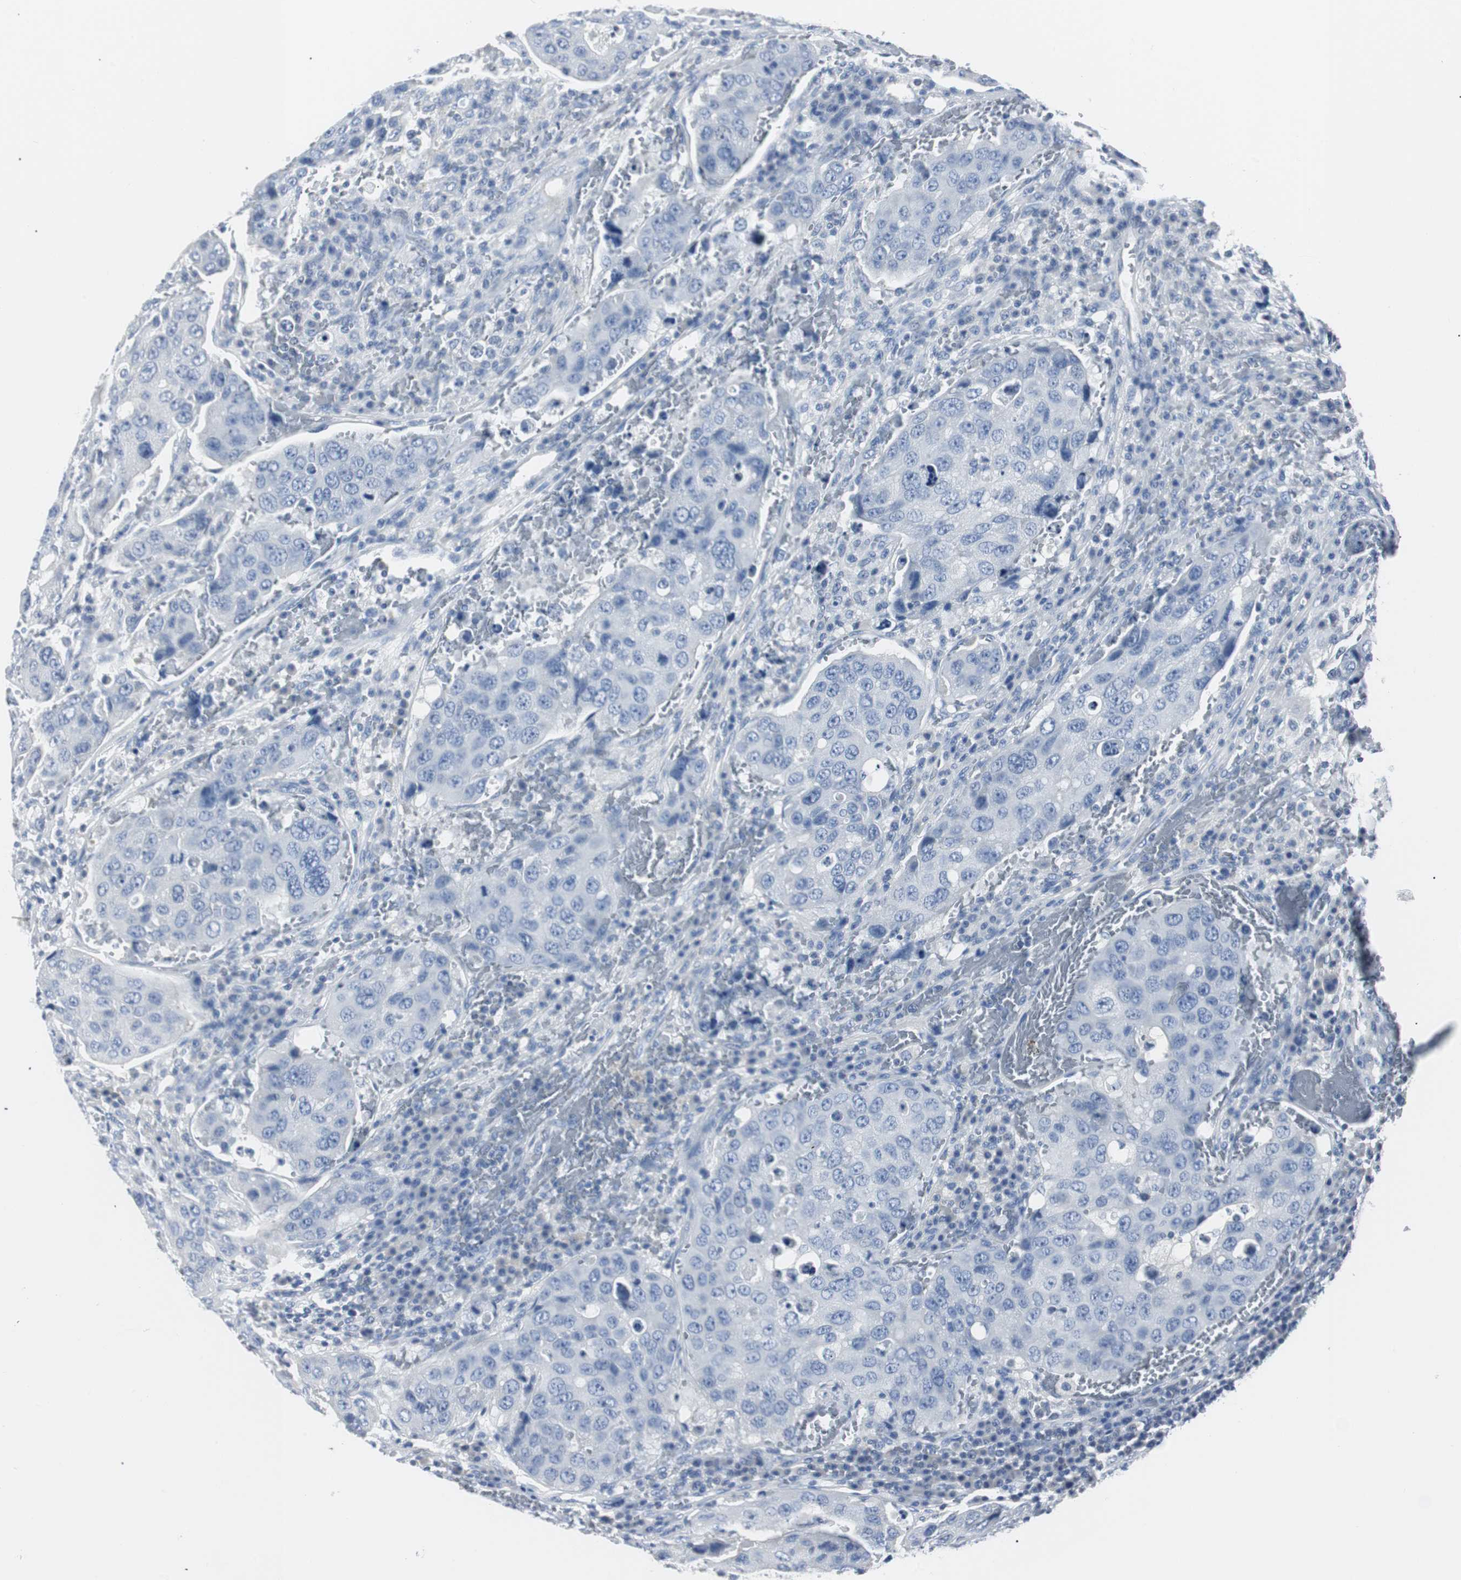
{"staining": {"intensity": "negative", "quantity": "none", "location": "none"}, "tissue": "urothelial cancer", "cell_type": "Tumor cells", "image_type": "cancer", "snomed": [{"axis": "morphology", "description": "Urothelial carcinoma, High grade"}, {"axis": "topography", "description": "Lymph node"}, {"axis": "topography", "description": "Urinary bladder"}], "caption": "DAB immunohistochemical staining of human urothelial cancer reveals no significant expression in tumor cells.", "gene": "GAP43", "patient": {"sex": "male", "age": 51}}